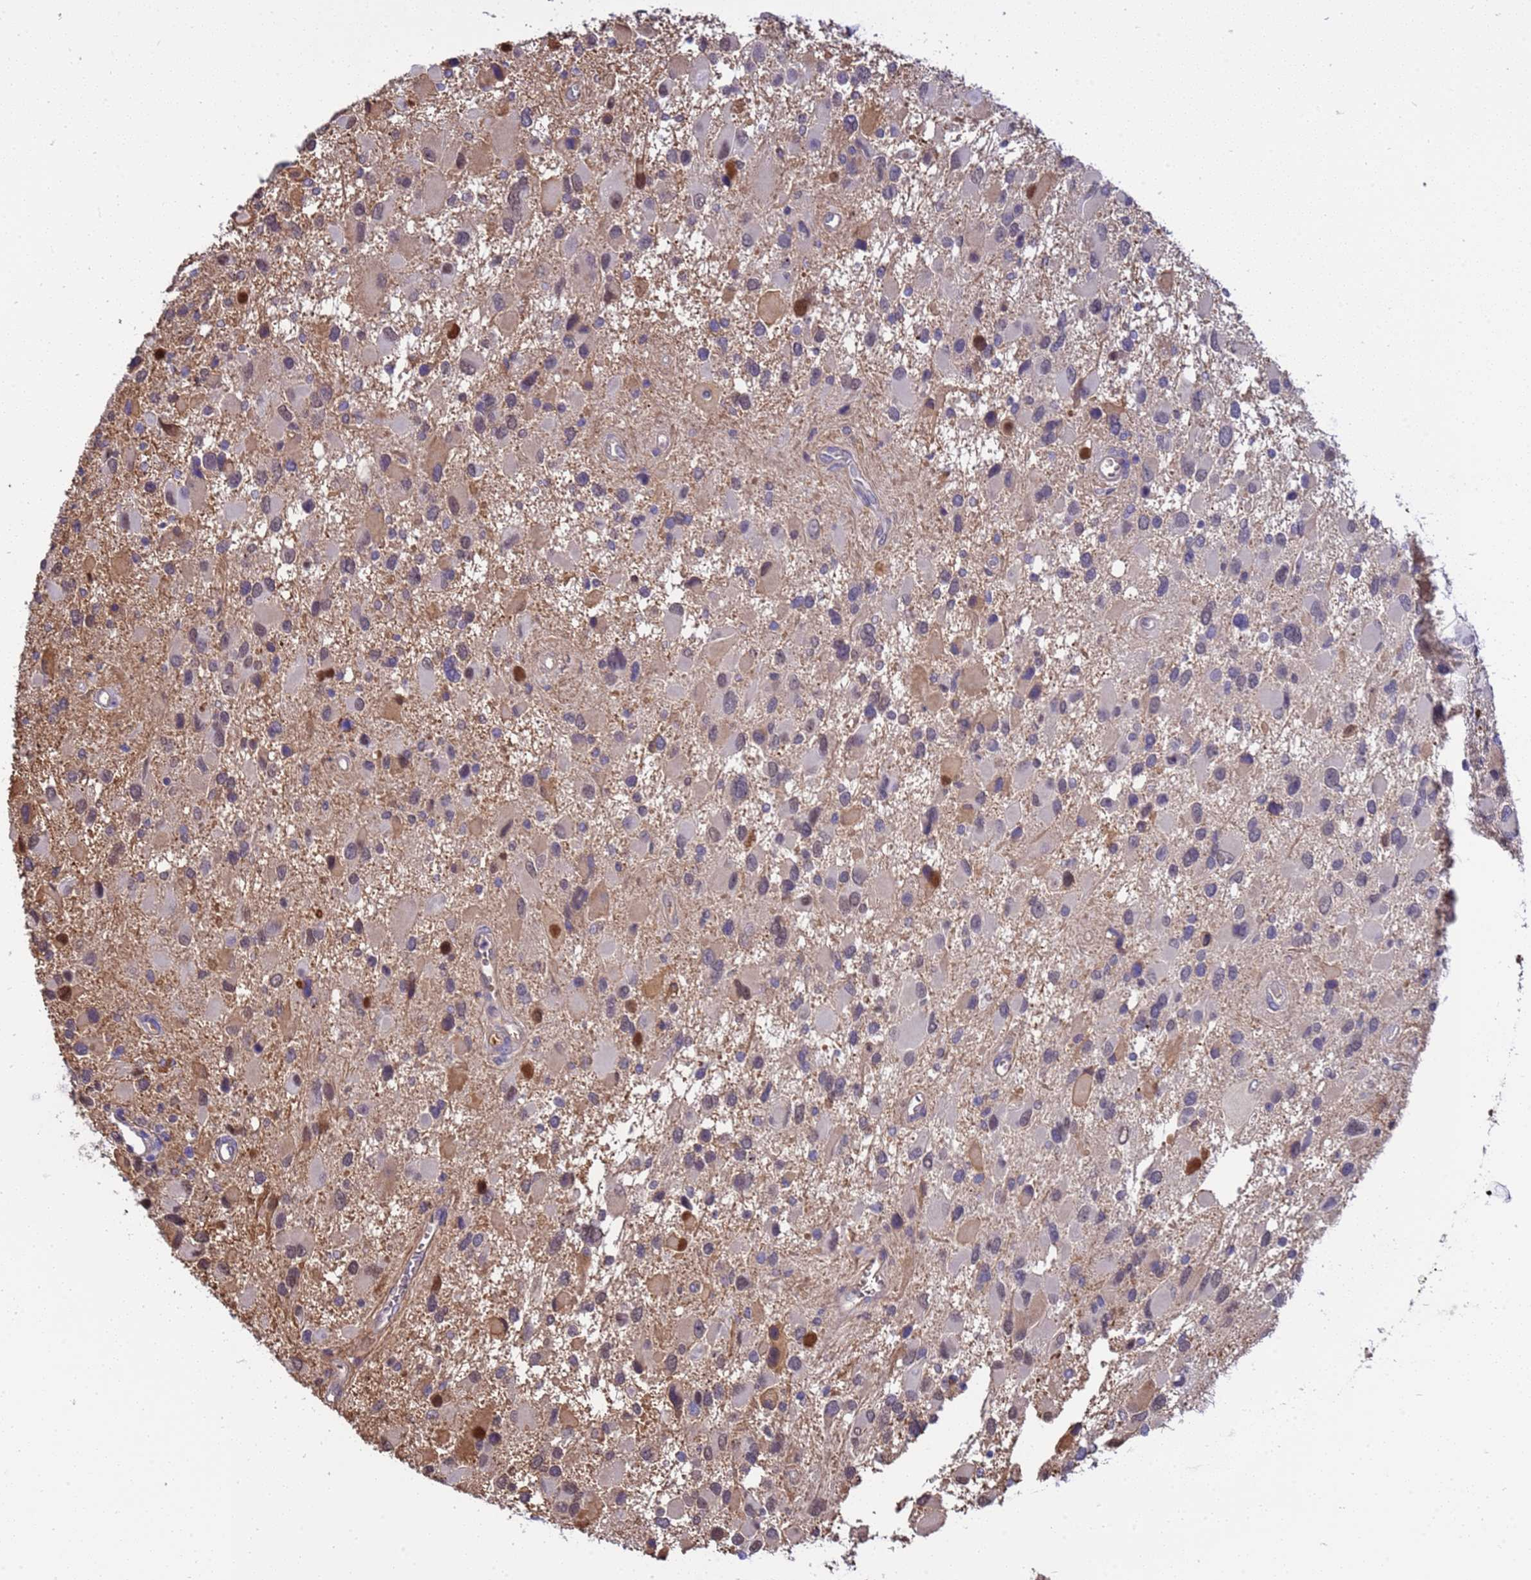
{"staining": {"intensity": "moderate", "quantity": "<25%", "location": "cytoplasmic/membranous,nuclear"}, "tissue": "glioma", "cell_type": "Tumor cells", "image_type": "cancer", "snomed": [{"axis": "morphology", "description": "Glioma, malignant, High grade"}, {"axis": "topography", "description": "Brain"}], "caption": "Immunohistochemistry (IHC) (DAB) staining of human glioma reveals moderate cytoplasmic/membranous and nuclear protein staining in approximately <25% of tumor cells. The staining was performed using DAB (3,3'-diaminobenzidine), with brown indicating positive protein expression. Nuclei are stained blue with hematoxylin.", "gene": "H1-7", "patient": {"sex": "male", "age": 53}}